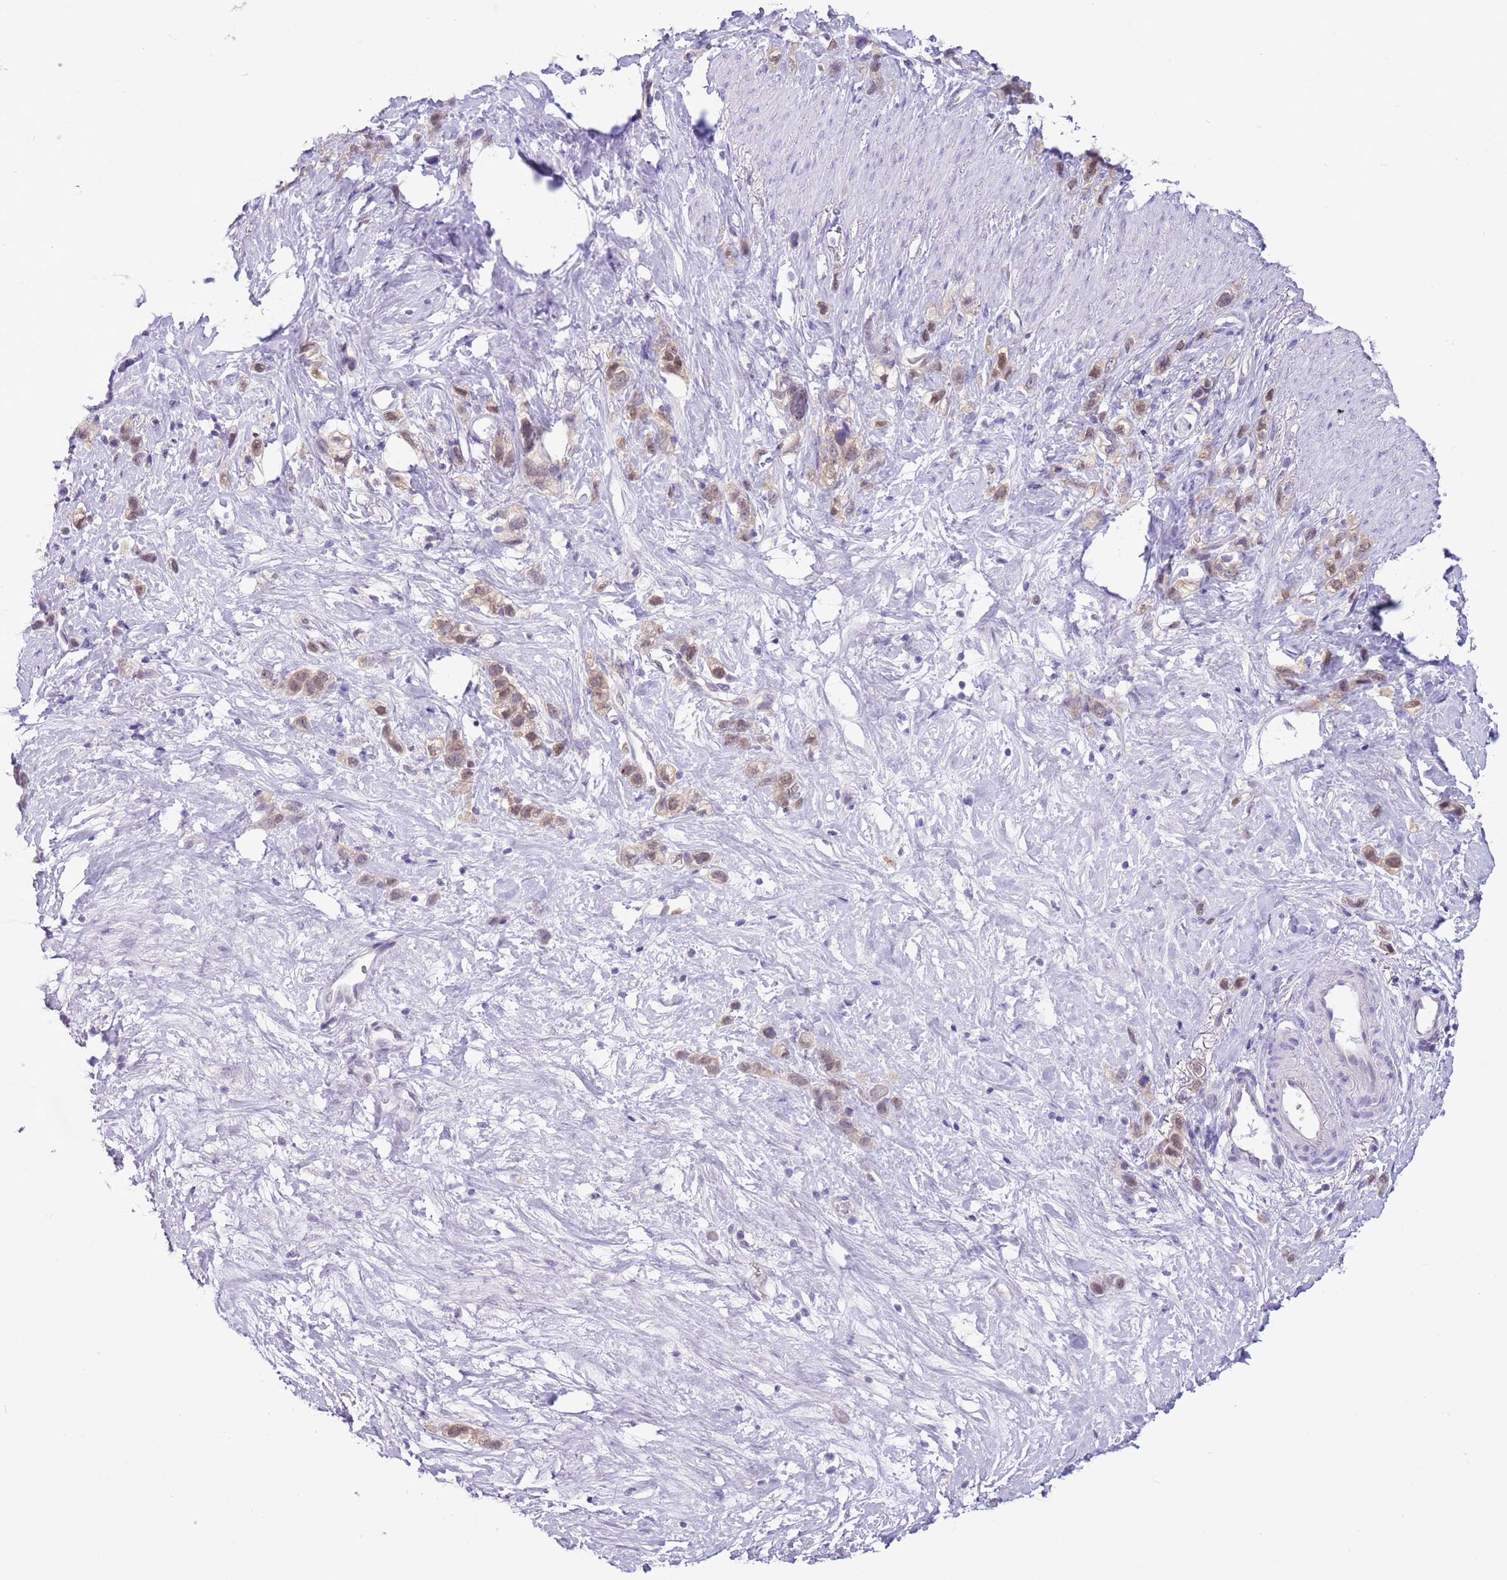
{"staining": {"intensity": "weak", "quantity": ">75%", "location": "cytoplasmic/membranous,nuclear"}, "tissue": "stomach cancer", "cell_type": "Tumor cells", "image_type": "cancer", "snomed": [{"axis": "morphology", "description": "Adenocarcinoma, NOS"}, {"axis": "topography", "description": "Stomach"}], "caption": "Stomach cancer stained for a protein (brown) exhibits weak cytoplasmic/membranous and nuclear positive expression in approximately >75% of tumor cells.", "gene": "DDI2", "patient": {"sex": "female", "age": 65}}